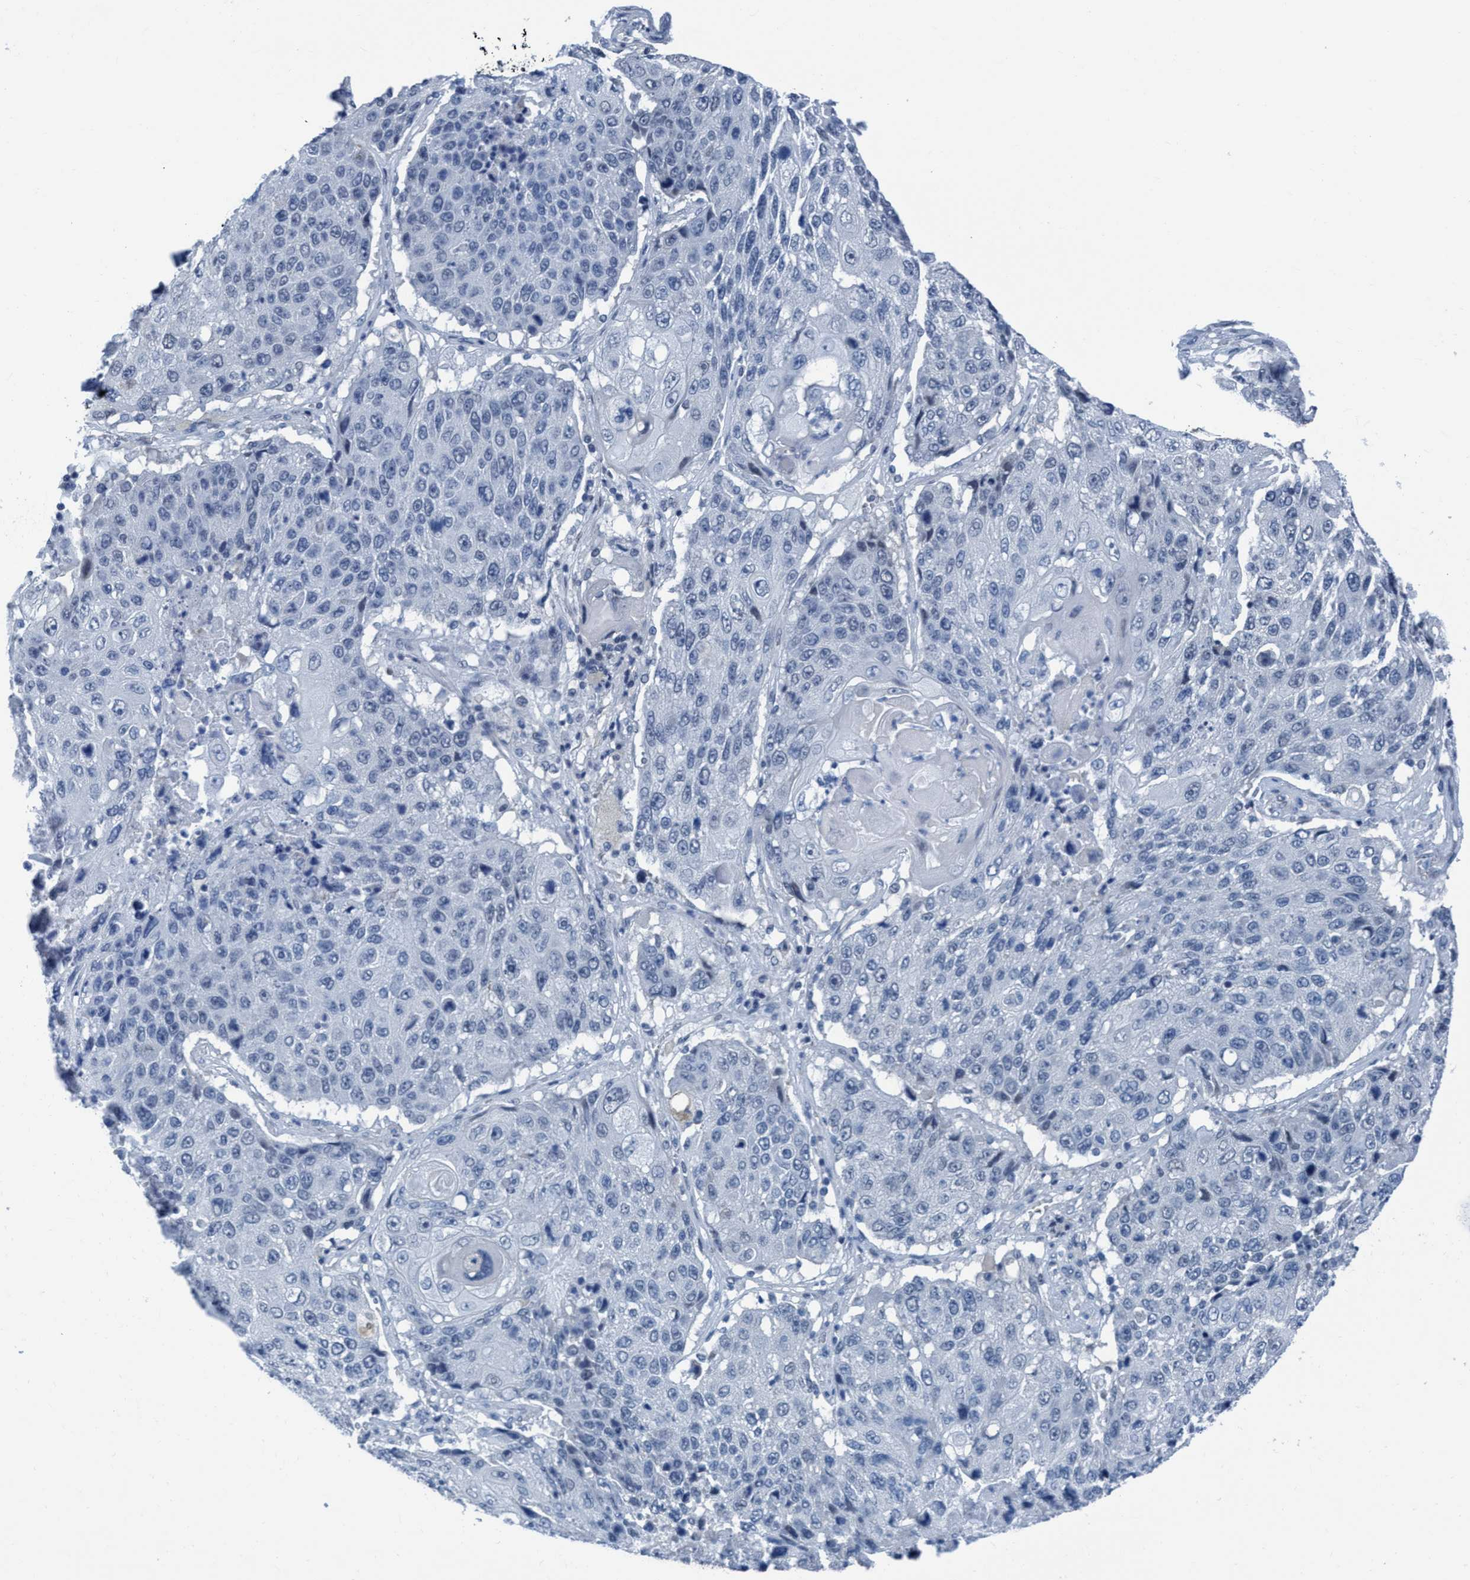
{"staining": {"intensity": "negative", "quantity": "none", "location": "none"}, "tissue": "lung cancer", "cell_type": "Tumor cells", "image_type": "cancer", "snomed": [{"axis": "morphology", "description": "Squamous cell carcinoma, NOS"}, {"axis": "topography", "description": "Lung"}], "caption": "The immunohistochemistry histopathology image has no significant positivity in tumor cells of squamous cell carcinoma (lung) tissue.", "gene": "DNAI1", "patient": {"sex": "male", "age": 61}}